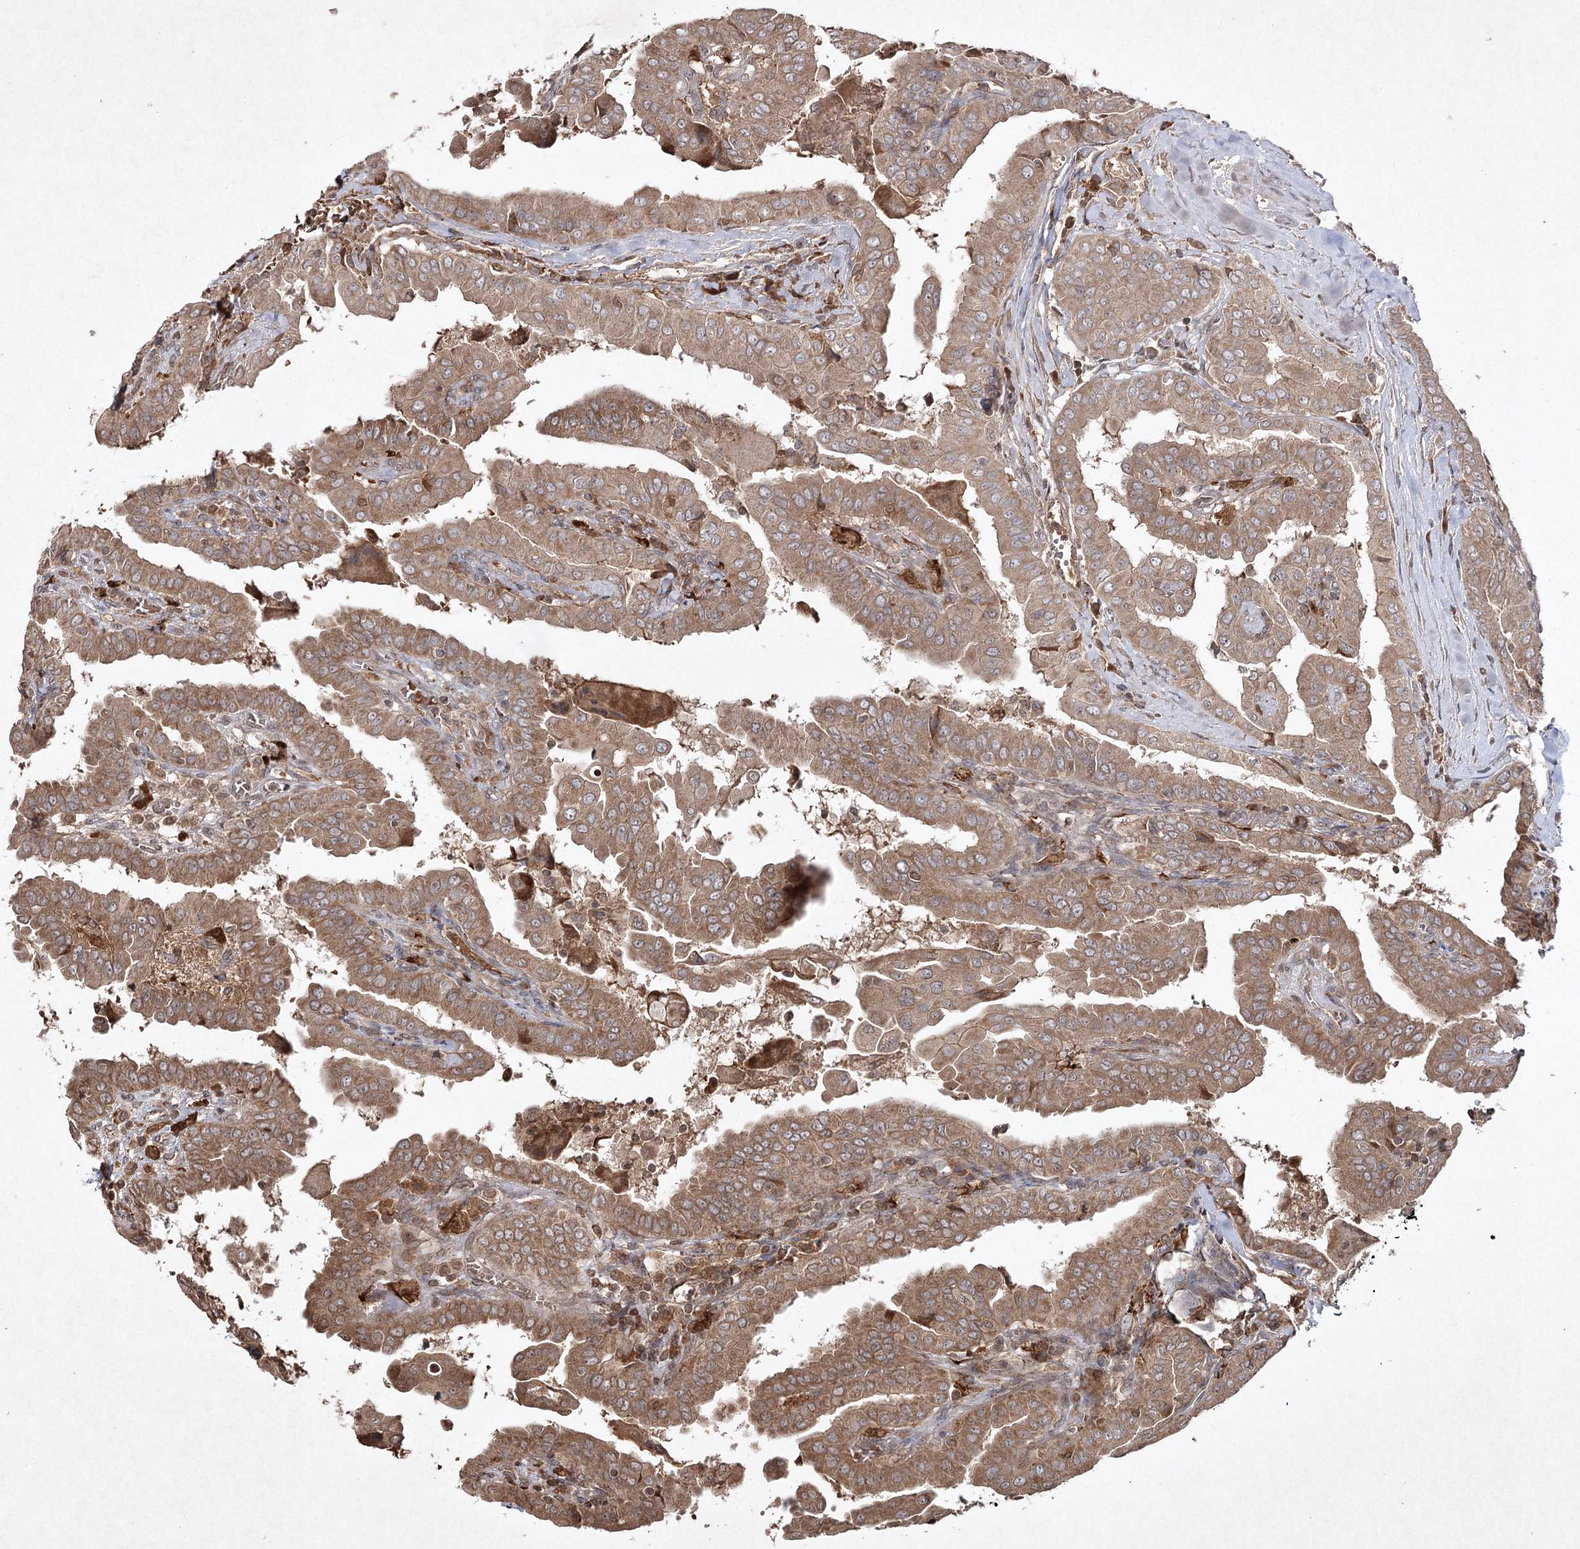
{"staining": {"intensity": "moderate", "quantity": ">75%", "location": "cytoplasmic/membranous"}, "tissue": "thyroid cancer", "cell_type": "Tumor cells", "image_type": "cancer", "snomed": [{"axis": "morphology", "description": "Papillary adenocarcinoma, NOS"}, {"axis": "topography", "description": "Thyroid gland"}], "caption": "Immunohistochemical staining of human papillary adenocarcinoma (thyroid) displays moderate cytoplasmic/membranous protein staining in approximately >75% of tumor cells. (DAB IHC, brown staining for protein, blue staining for nuclei).", "gene": "CYP2B6", "patient": {"sex": "male", "age": 33}}